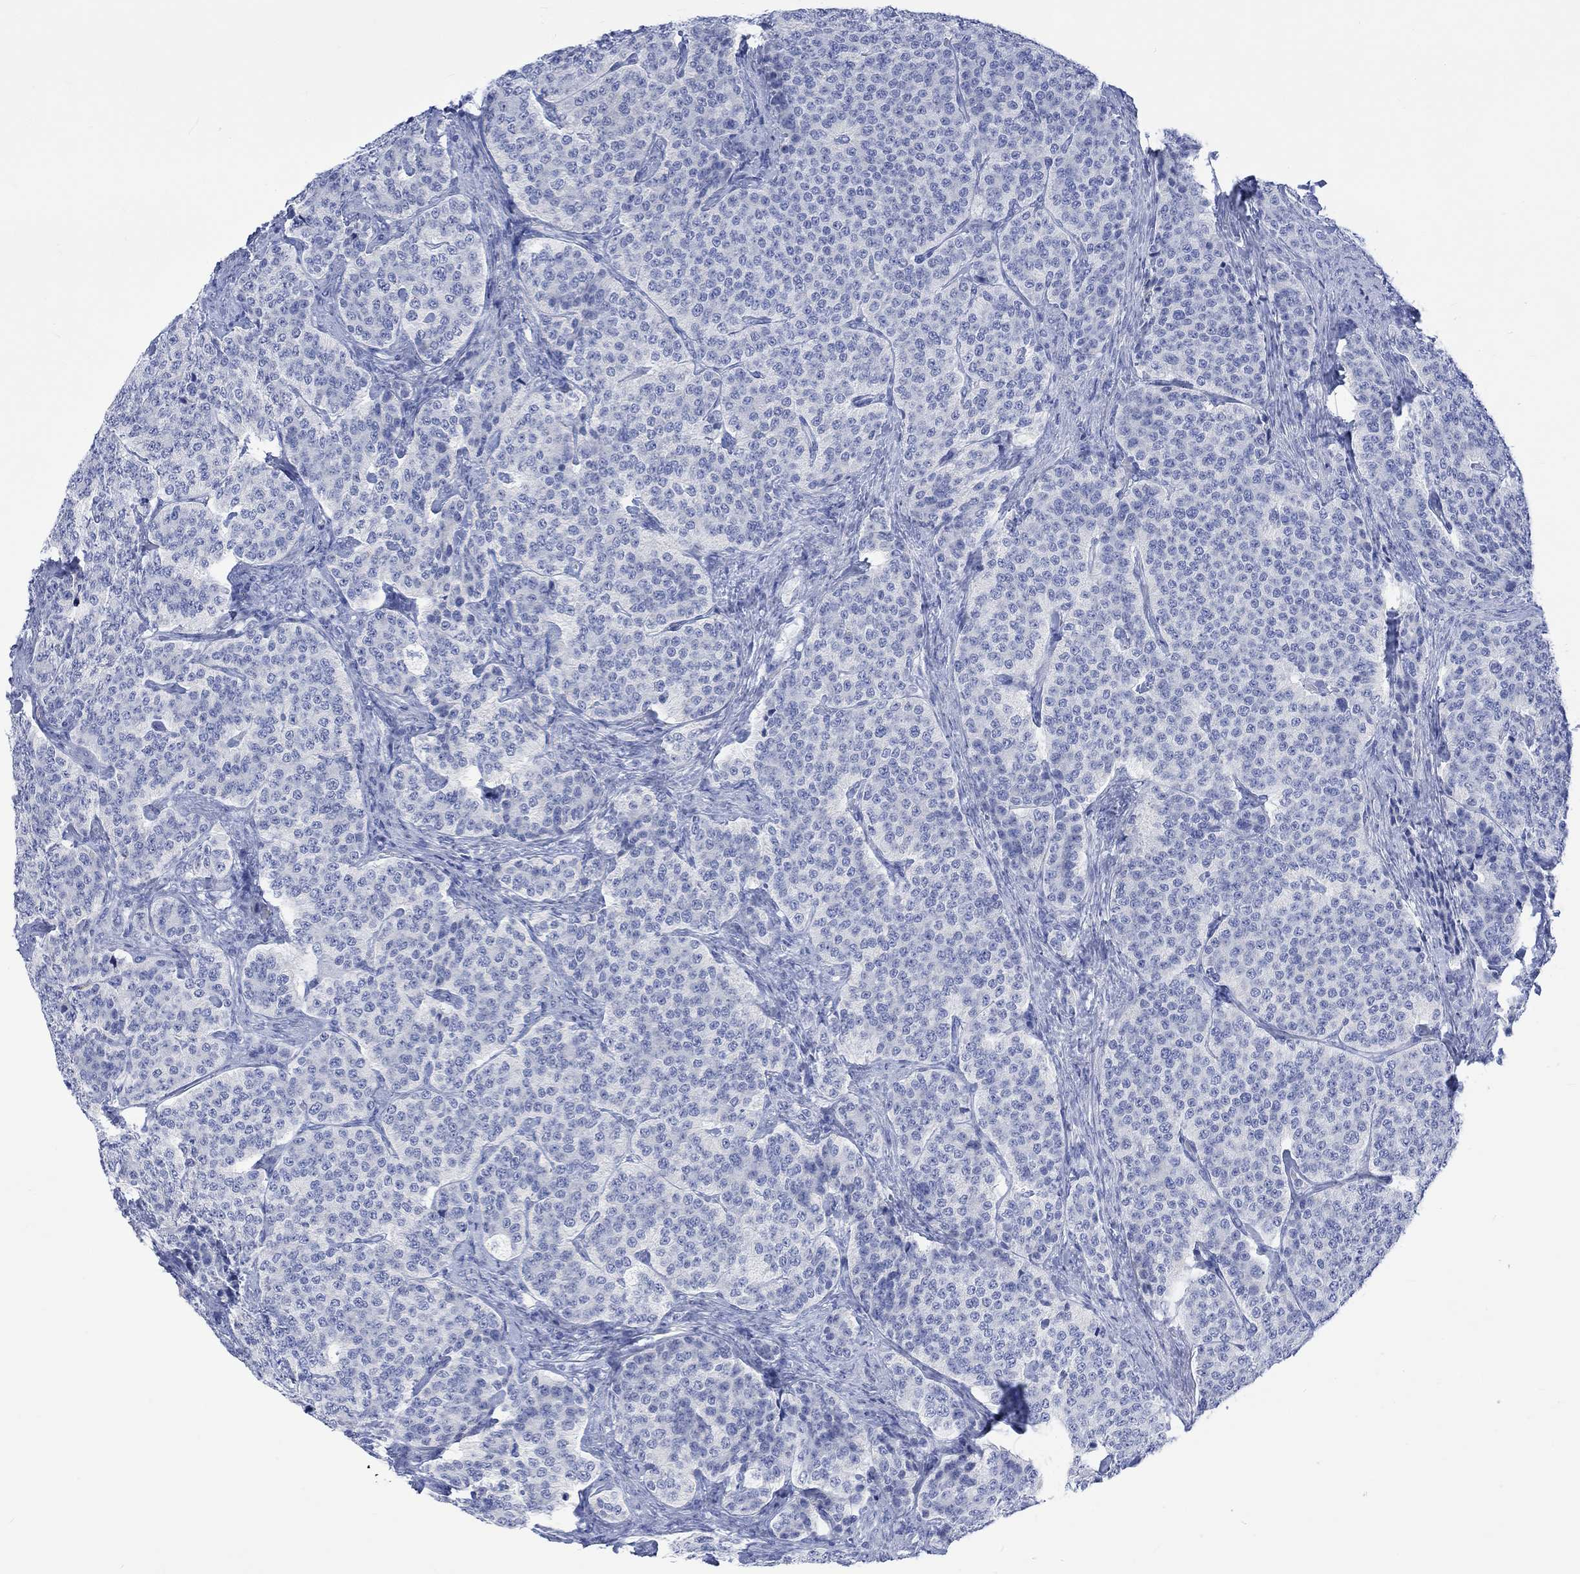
{"staining": {"intensity": "negative", "quantity": "none", "location": "none"}, "tissue": "carcinoid", "cell_type": "Tumor cells", "image_type": "cancer", "snomed": [{"axis": "morphology", "description": "Carcinoid, malignant, NOS"}, {"axis": "topography", "description": "Small intestine"}], "caption": "High power microscopy histopathology image of an immunohistochemistry (IHC) photomicrograph of carcinoid, revealing no significant positivity in tumor cells.", "gene": "CALCA", "patient": {"sex": "female", "age": 58}}